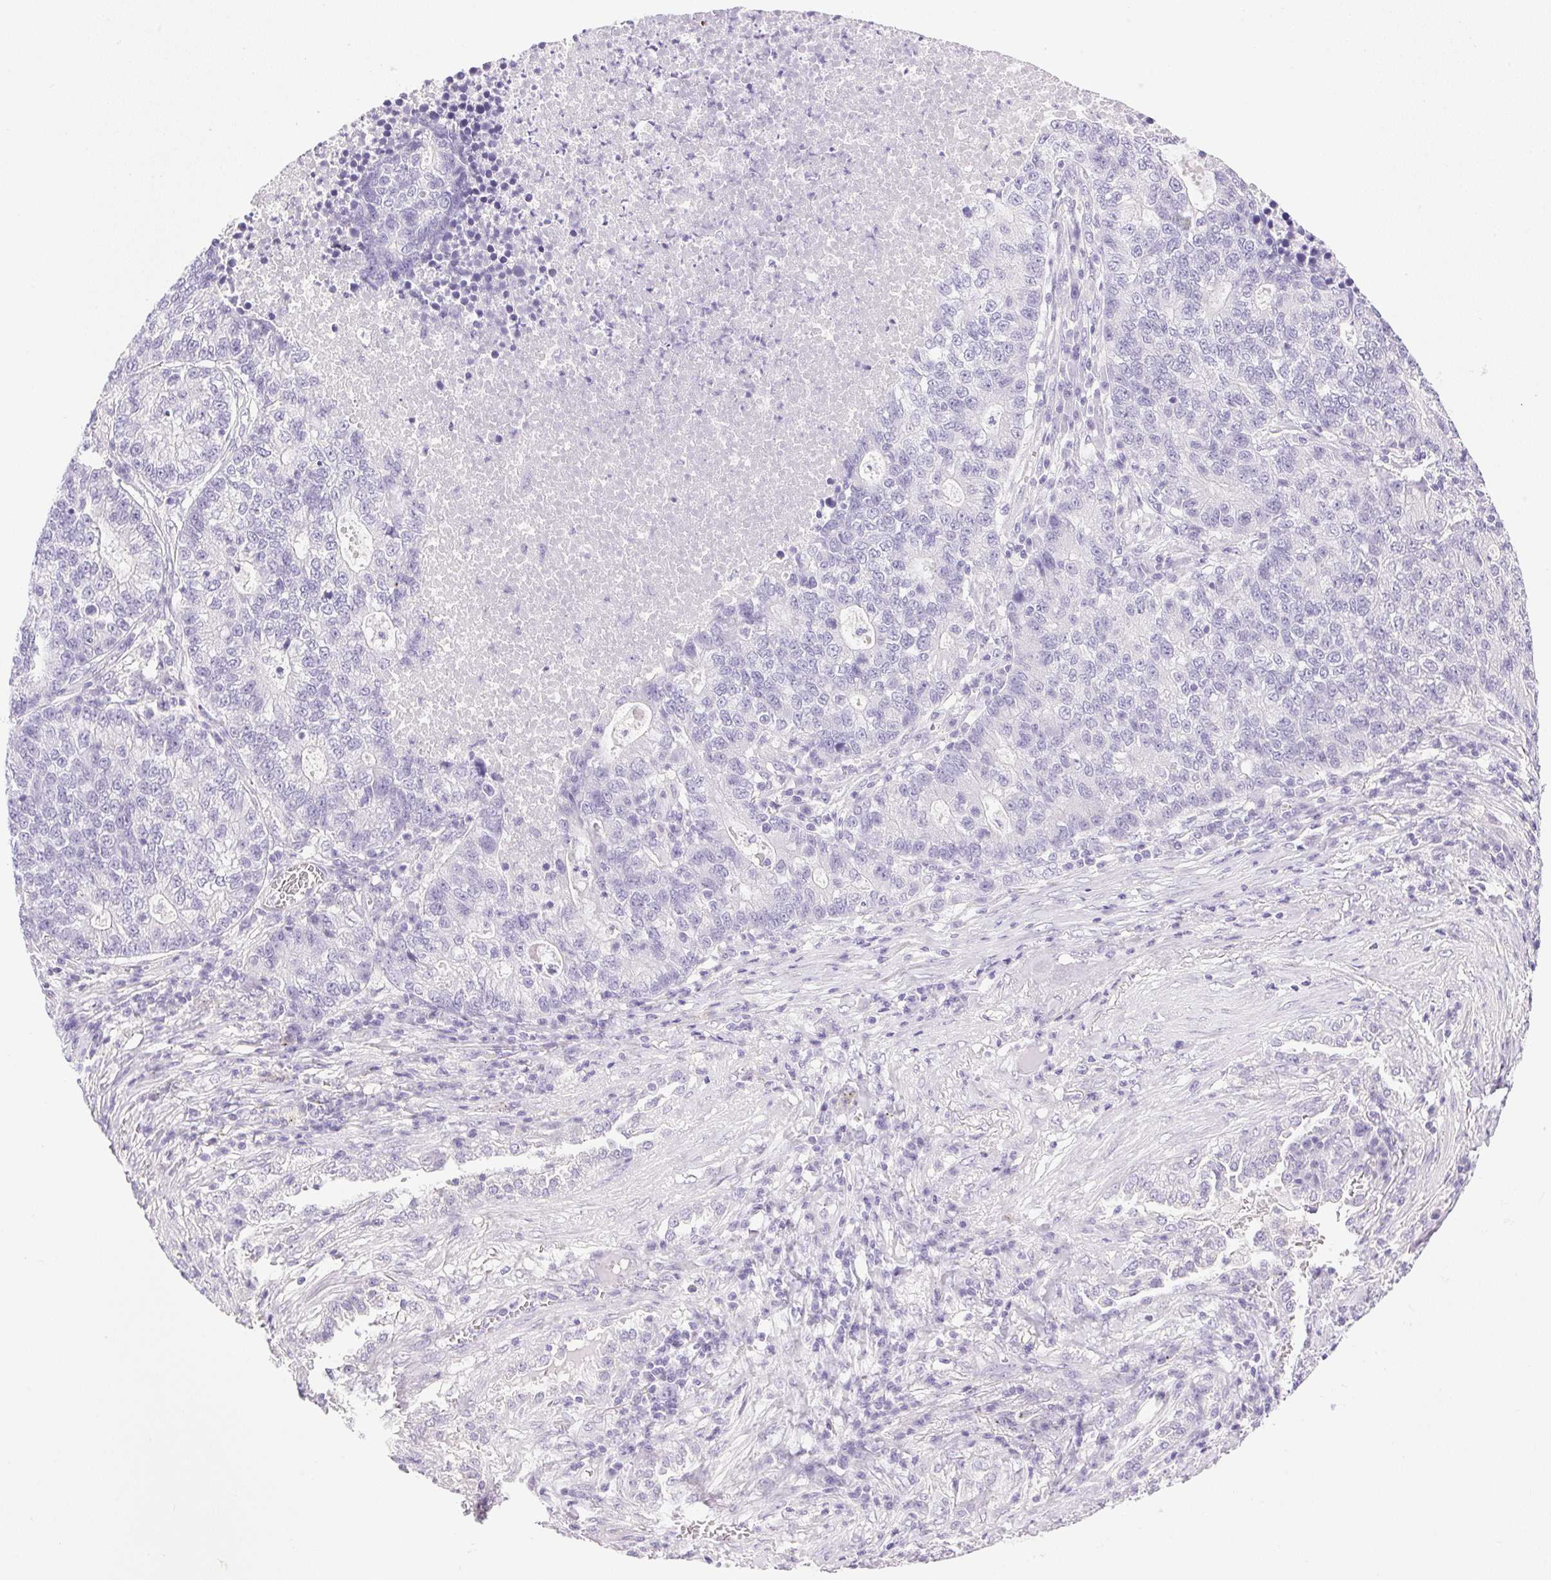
{"staining": {"intensity": "negative", "quantity": "none", "location": "none"}, "tissue": "lung cancer", "cell_type": "Tumor cells", "image_type": "cancer", "snomed": [{"axis": "morphology", "description": "Adenocarcinoma, NOS"}, {"axis": "topography", "description": "Lung"}], "caption": "IHC histopathology image of adenocarcinoma (lung) stained for a protein (brown), which shows no expression in tumor cells.", "gene": "ATP6V0A4", "patient": {"sex": "male", "age": 57}}